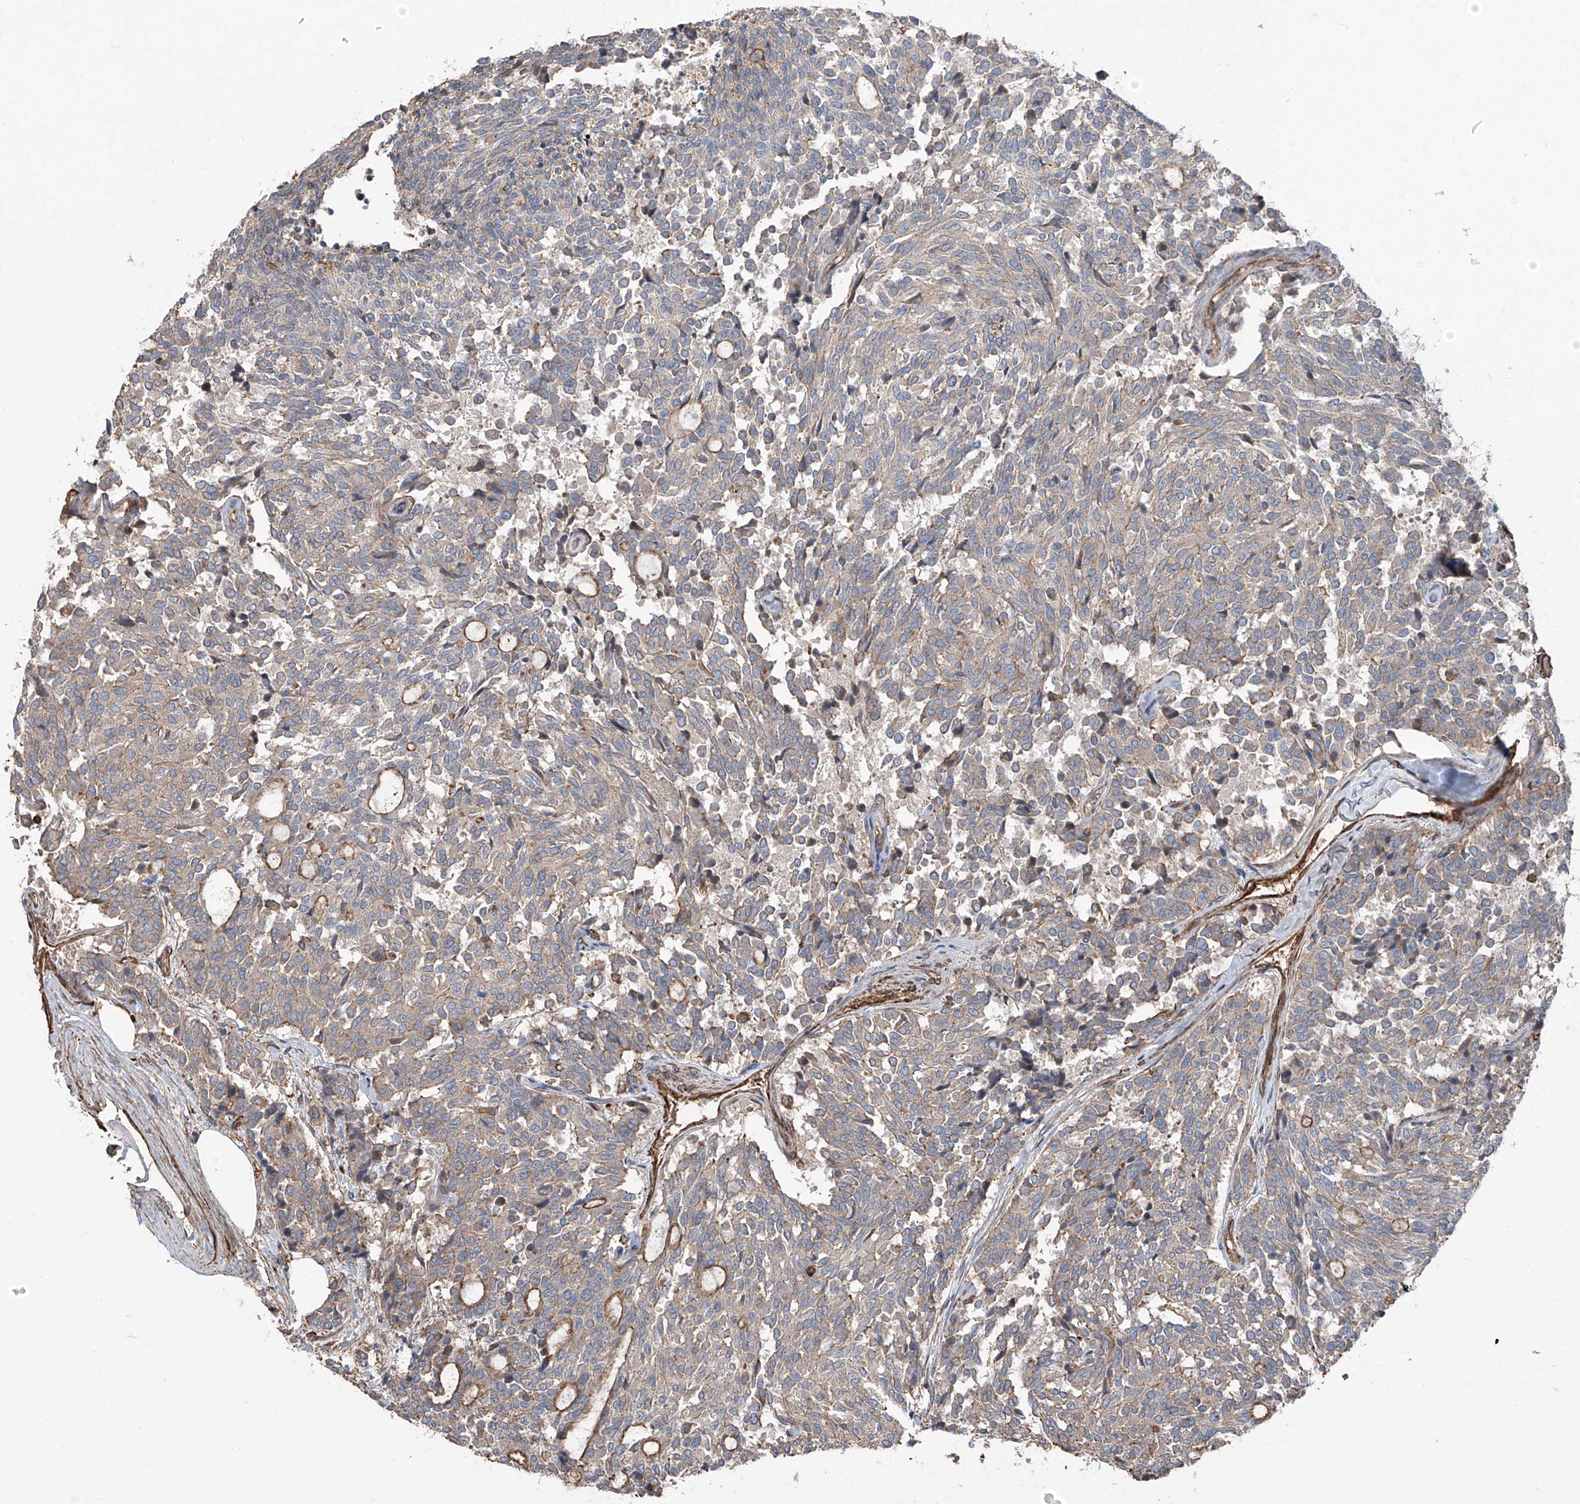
{"staining": {"intensity": "moderate", "quantity": "<25%", "location": "cytoplasmic/membranous"}, "tissue": "carcinoid", "cell_type": "Tumor cells", "image_type": "cancer", "snomed": [{"axis": "morphology", "description": "Carcinoid, malignant, NOS"}, {"axis": "topography", "description": "Pancreas"}], "caption": "Immunohistochemistry (IHC) of human carcinoid (malignant) demonstrates low levels of moderate cytoplasmic/membranous staining in about <25% of tumor cells. The staining was performed using DAB, with brown indicating positive protein expression. Nuclei are stained blue with hematoxylin.", "gene": "PIEZO2", "patient": {"sex": "female", "age": 54}}